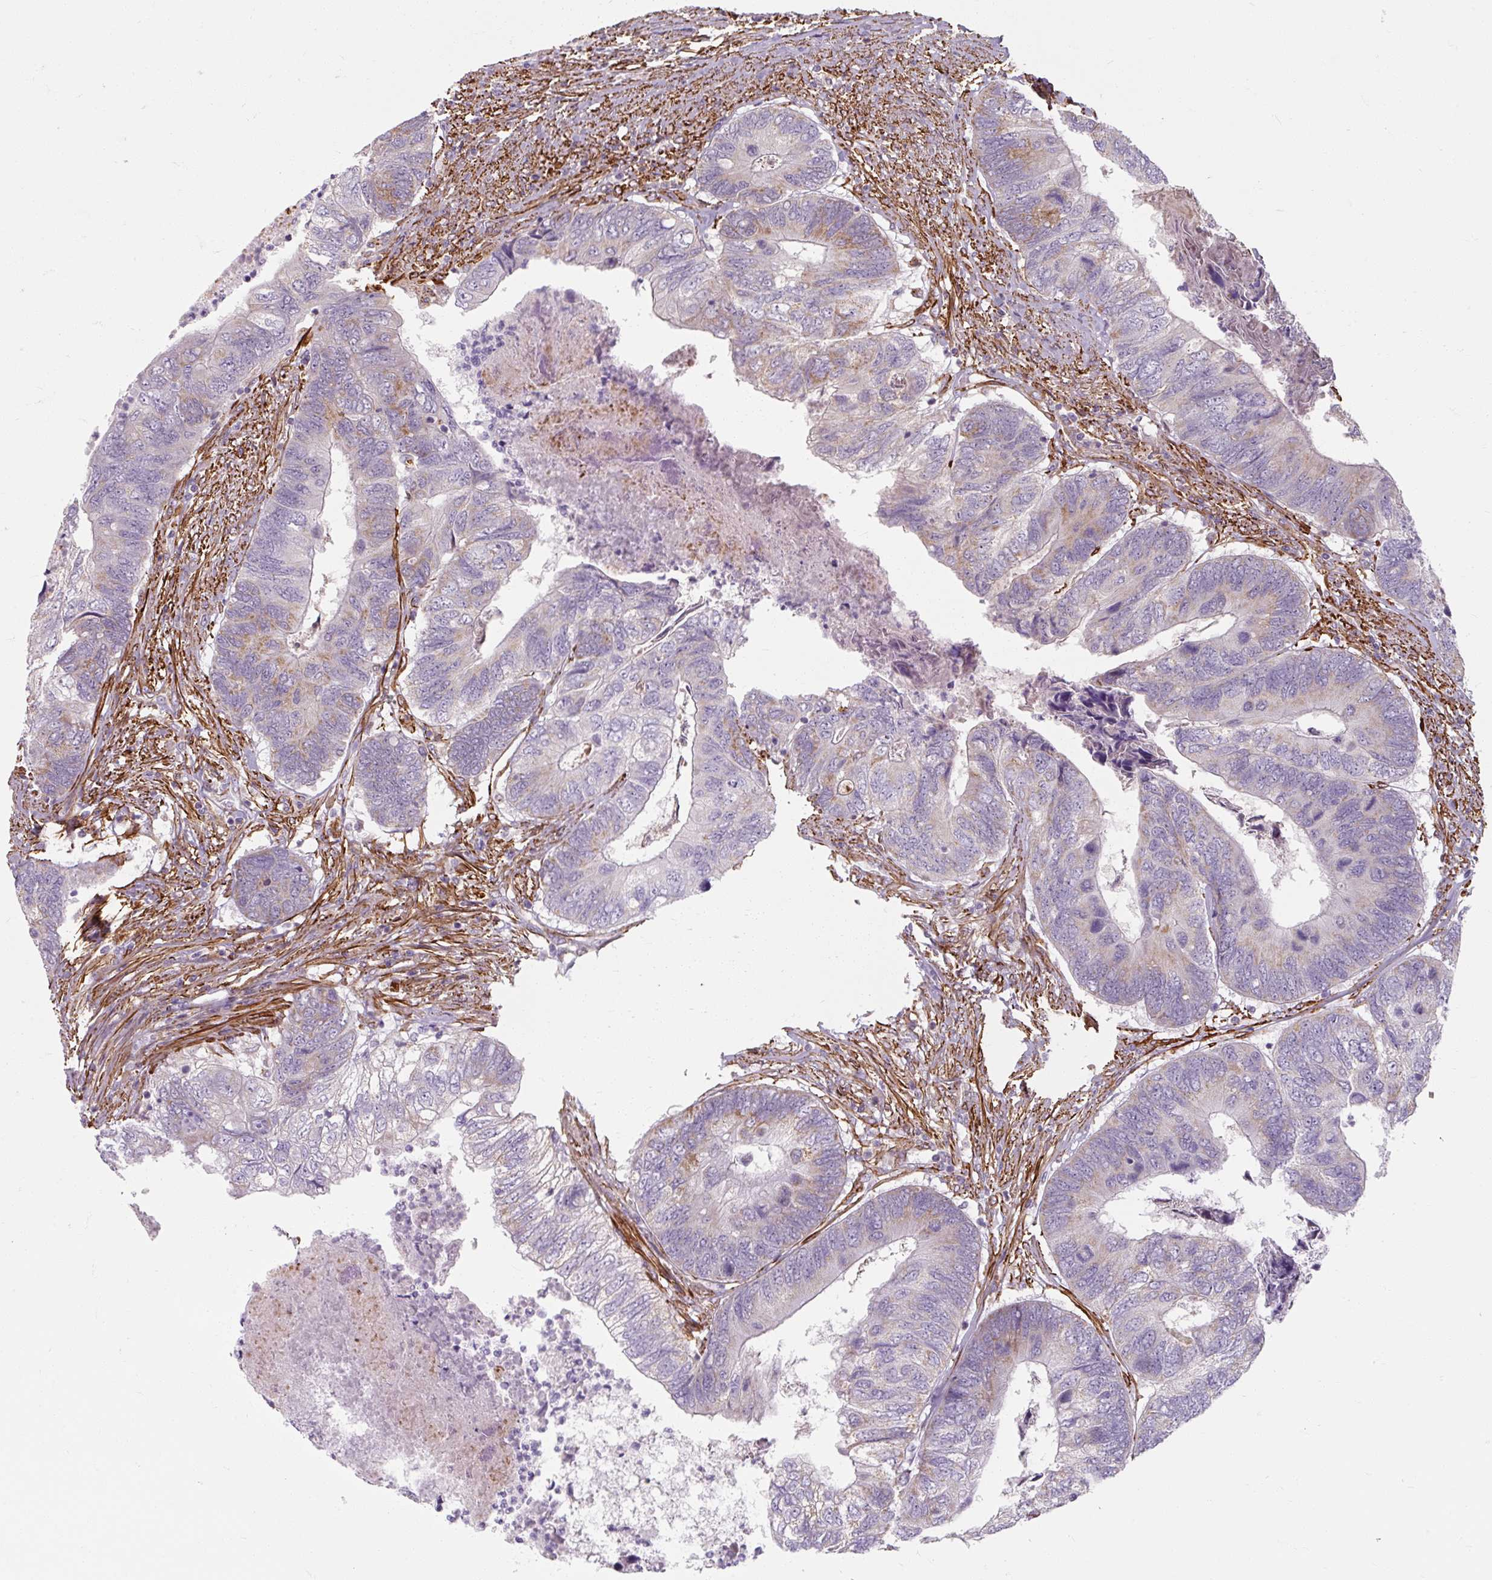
{"staining": {"intensity": "weak", "quantity": "<25%", "location": "cytoplasmic/membranous"}, "tissue": "colorectal cancer", "cell_type": "Tumor cells", "image_type": "cancer", "snomed": [{"axis": "morphology", "description": "Adenocarcinoma, NOS"}, {"axis": "topography", "description": "Colon"}], "caption": "The immunohistochemistry (IHC) photomicrograph has no significant positivity in tumor cells of colorectal adenocarcinoma tissue. Brightfield microscopy of immunohistochemistry (IHC) stained with DAB (brown) and hematoxylin (blue), captured at high magnification.", "gene": "MRPS5", "patient": {"sex": "female", "age": 67}}